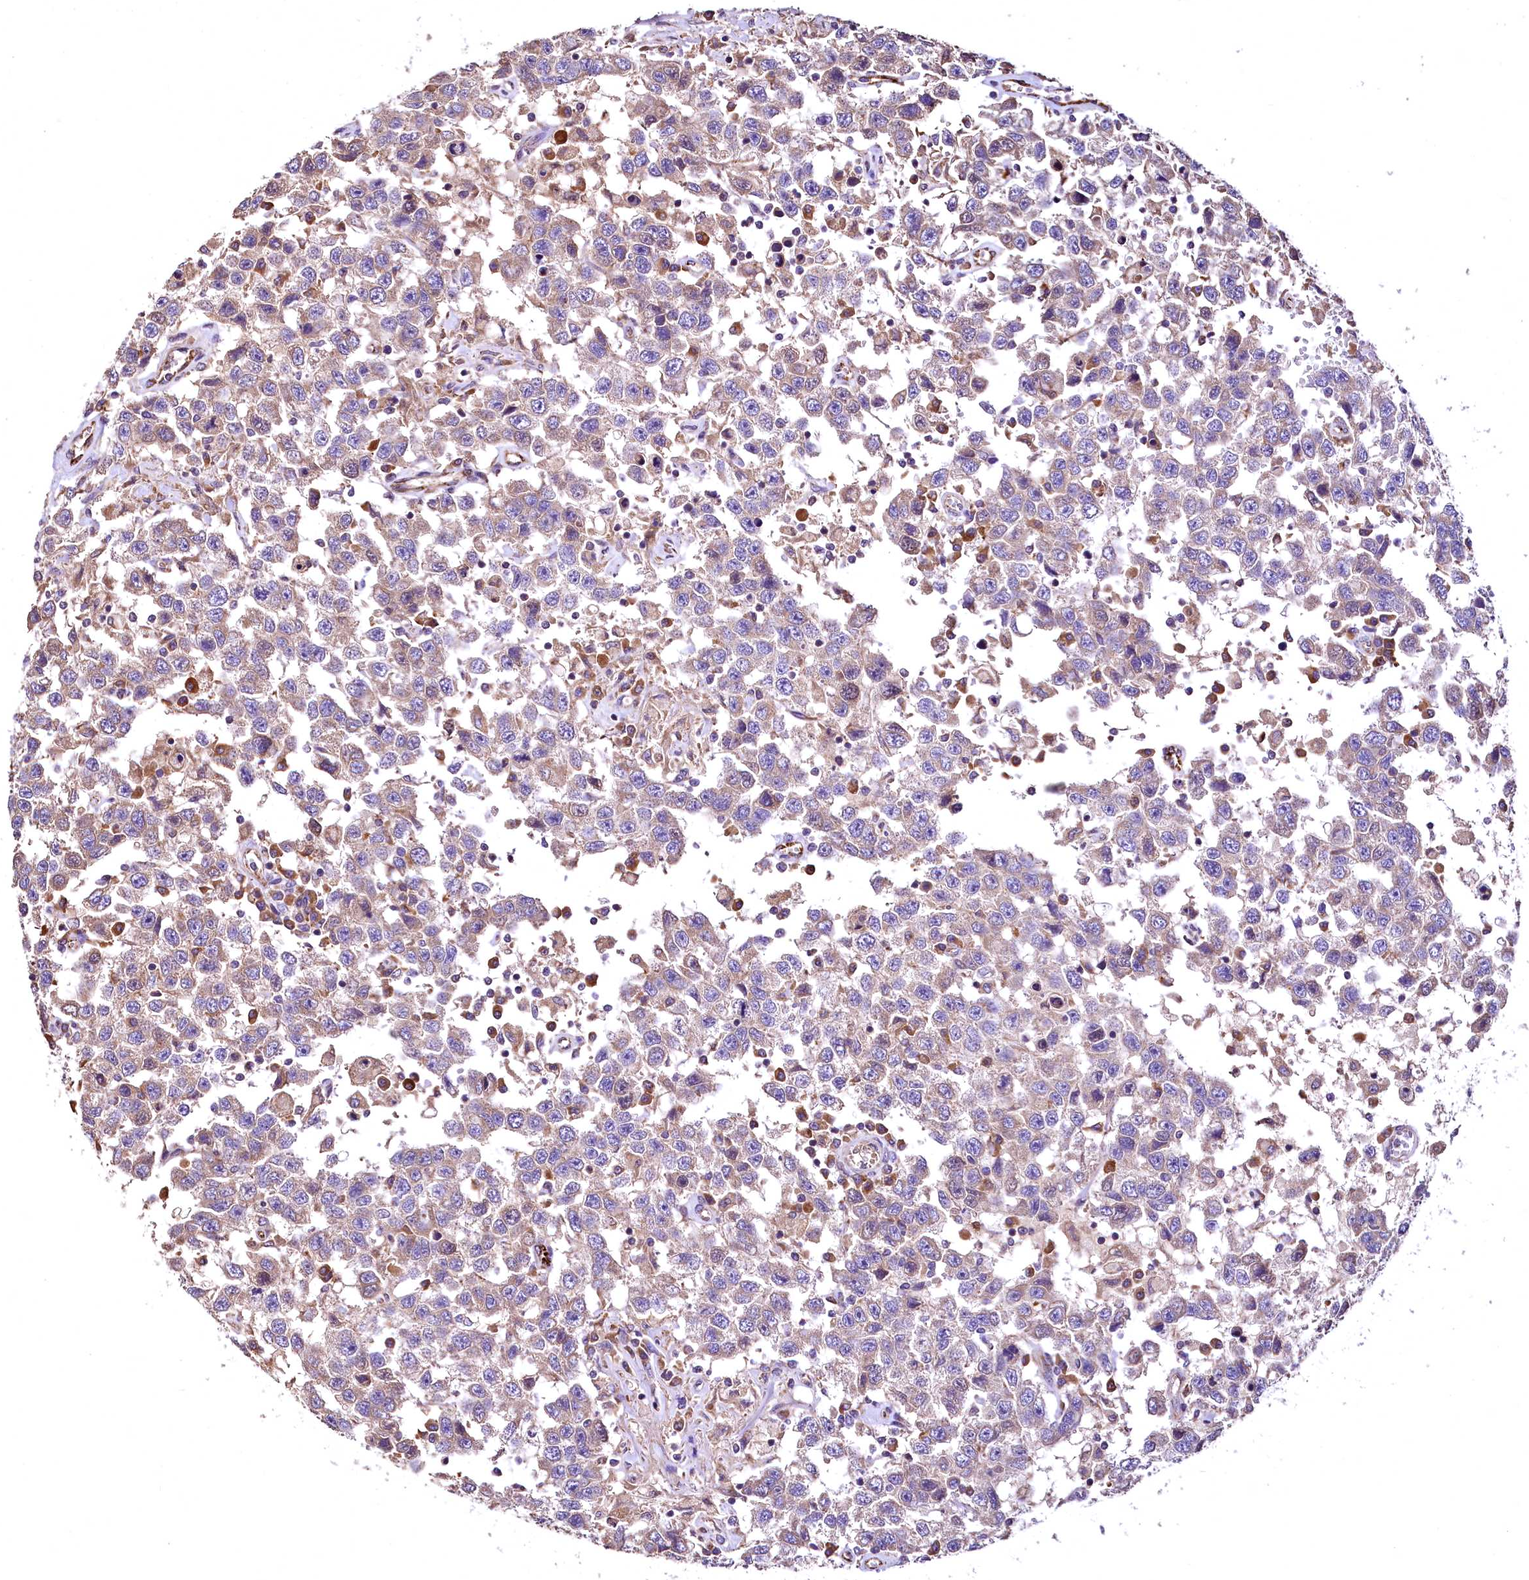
{"staining": {"intensity": "weak", "quantity": ">75%", "location": "cytoplasmic/membranous"}, "tissue": "testis cancer", "cell_type": "Tumor cells", "image_type": "cancer", "snomed": [{"axis": "morphology", "description": "Seminoma, NOS"}, {"axis": "topography", "description": "Testis"}], "caption": "Immunohistochemistry (IHC) photomicrograph of neoplastic tissue: testis cancer (seminoma) stained using immunohistochemistry (IHC) demonstrates low levels of weak protein expression localized specifically in the cytoplasmic/membranous of tumor cells, appearing as a cytoplasmic/membranous brown color.", "gene": "RASSF1", "patient": {"sex": "male", "age": 41}}